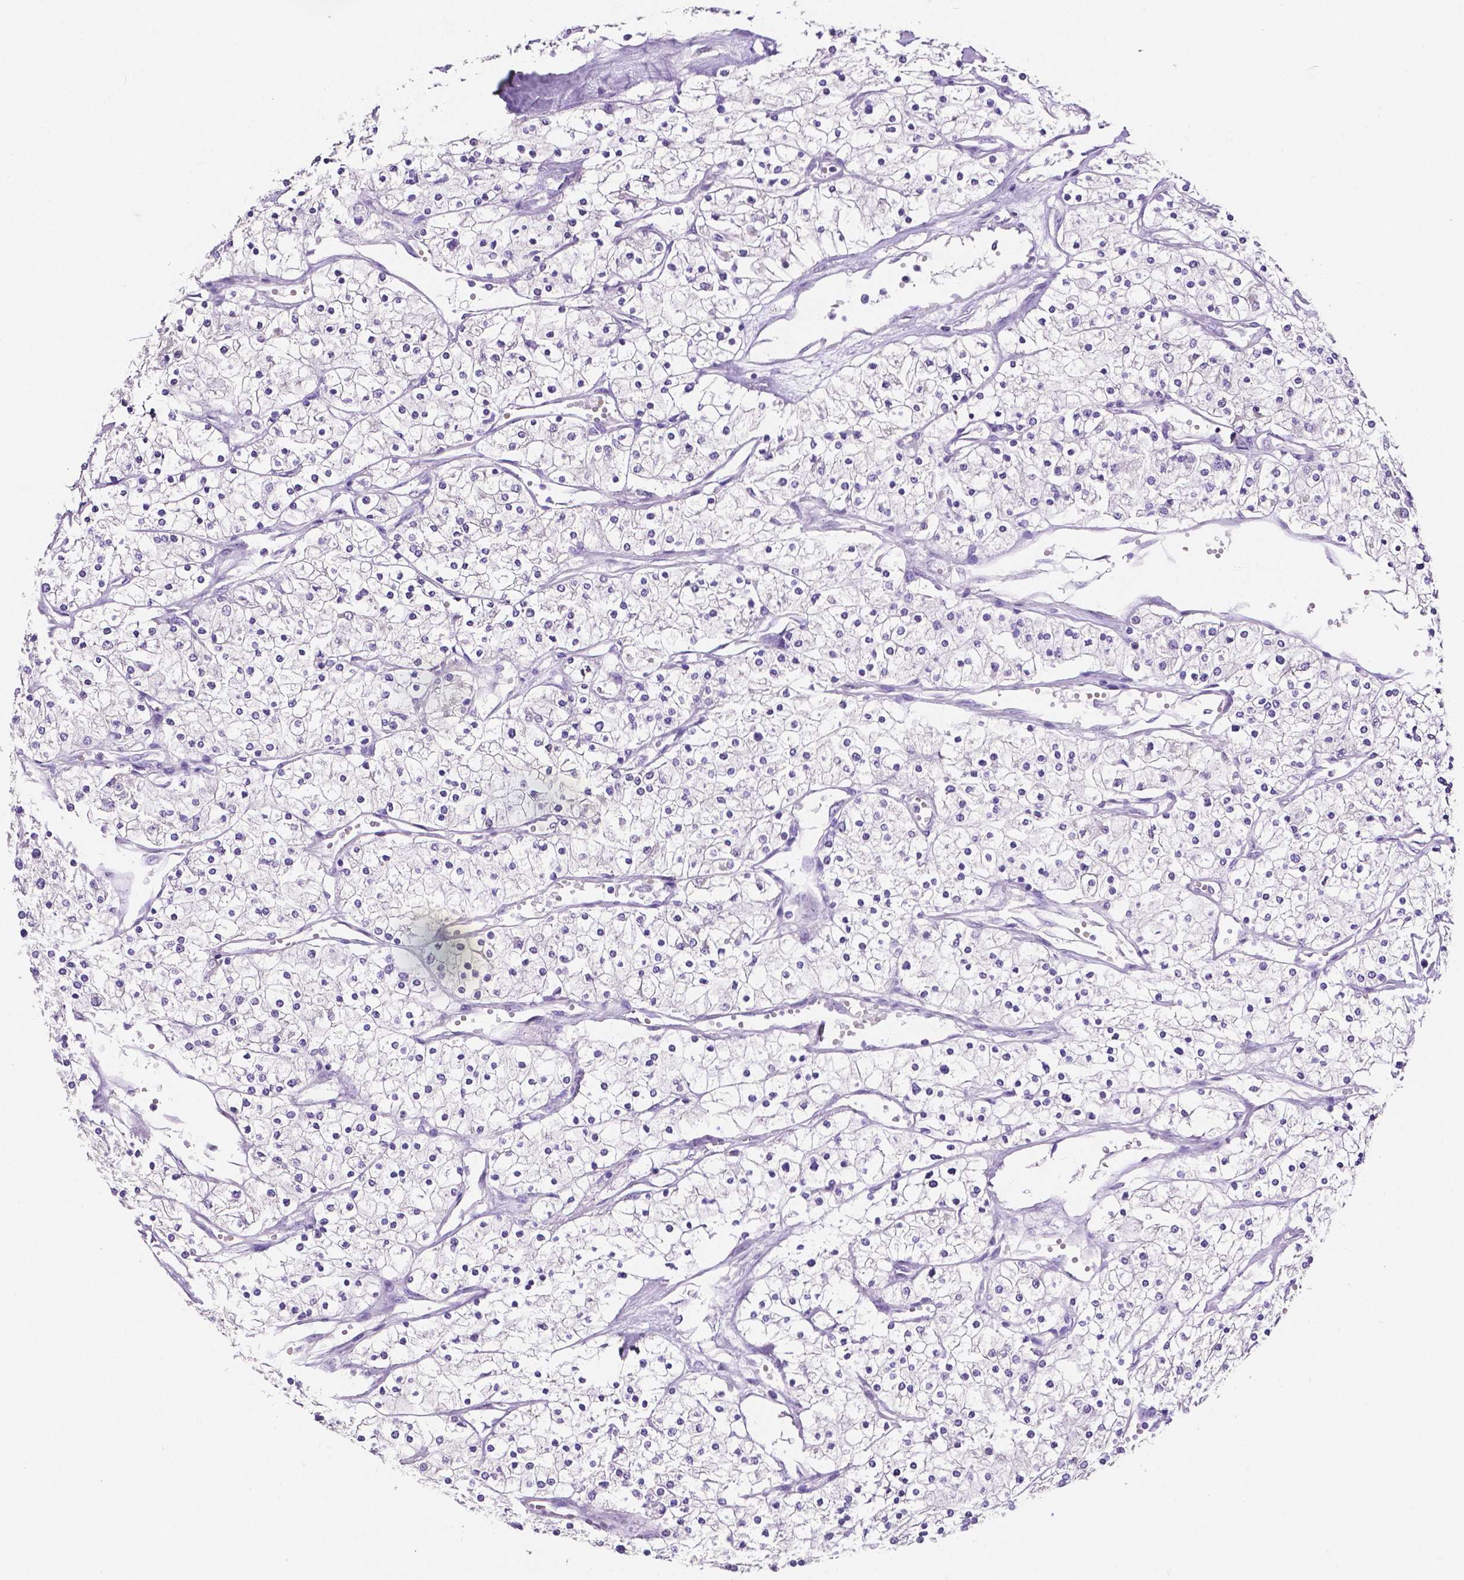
{"staining": {"intensity": "negative", "quantity": "none", "location": "none"}, "tissue": "renal cancer", "cell_type": "Tumor cells", "image_type": "cancer", "snomed": [{"axis": "morphology", "description": "Adenocarcinoma, NOS"}, {"axis": "topography", "description": "Kidney"}], "caption": "Human renal cancer (adenocarcinoma) stained for a protein using immunohistochemistry (IHC) reveals no expression in tumor cells.", "gene": "SLC22A2", "patient": {"sex": "male", "age": 80}}